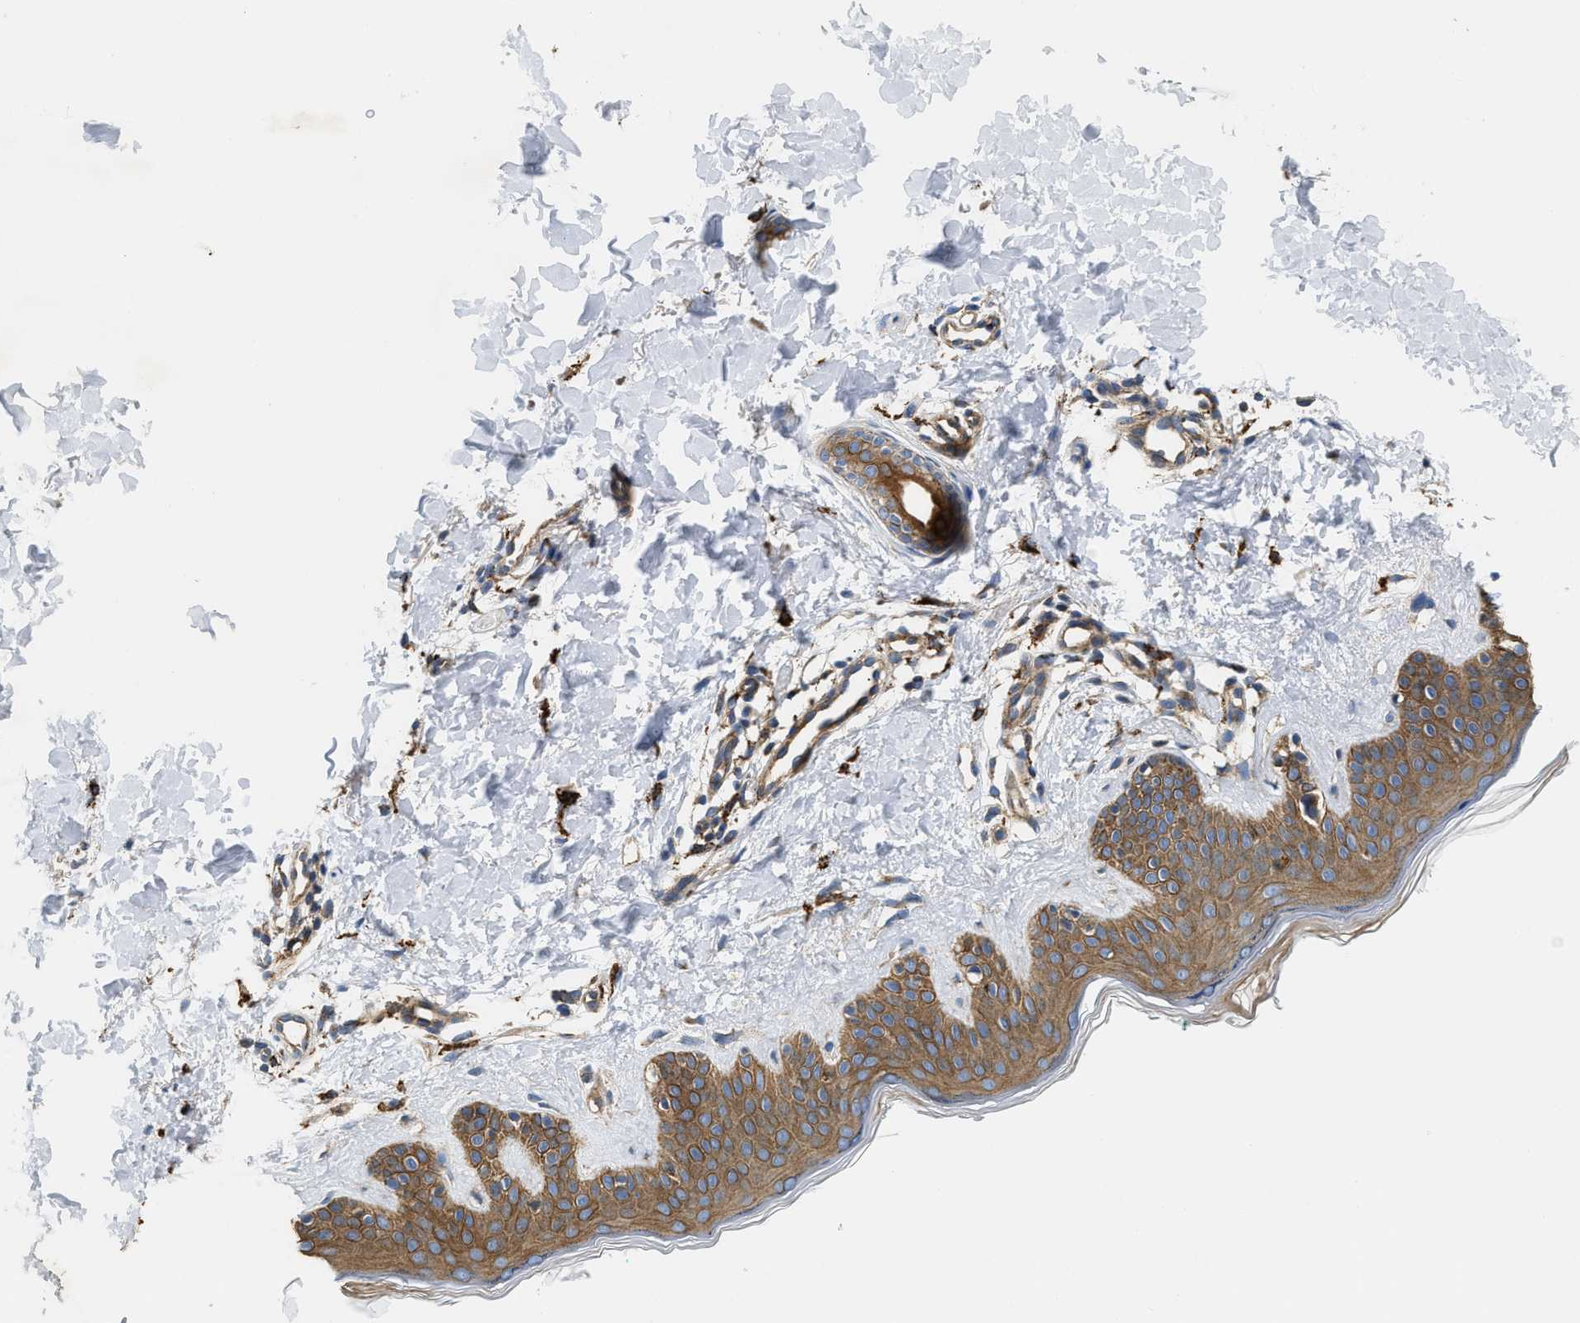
{"staining": {"intensity": "negative", "quantity": "none", "location": "none"}, "tissue": "skin", "cell_type": "Fibroblasts", "image_type": "normal", "snomed": [{"axis": "morphology", "description": "Normal tissue, NOS"}, {"axis": "topography", "description": "Skin"}], "caption": "Histopathology image shows no protein positivity in fibroblasts of unremarkable skin. (DAB (3,3'-diaminobenzidine) IHC, high magnification).", "gene": "NSUN7", "patient": {"sex": "male", "age": 30}}